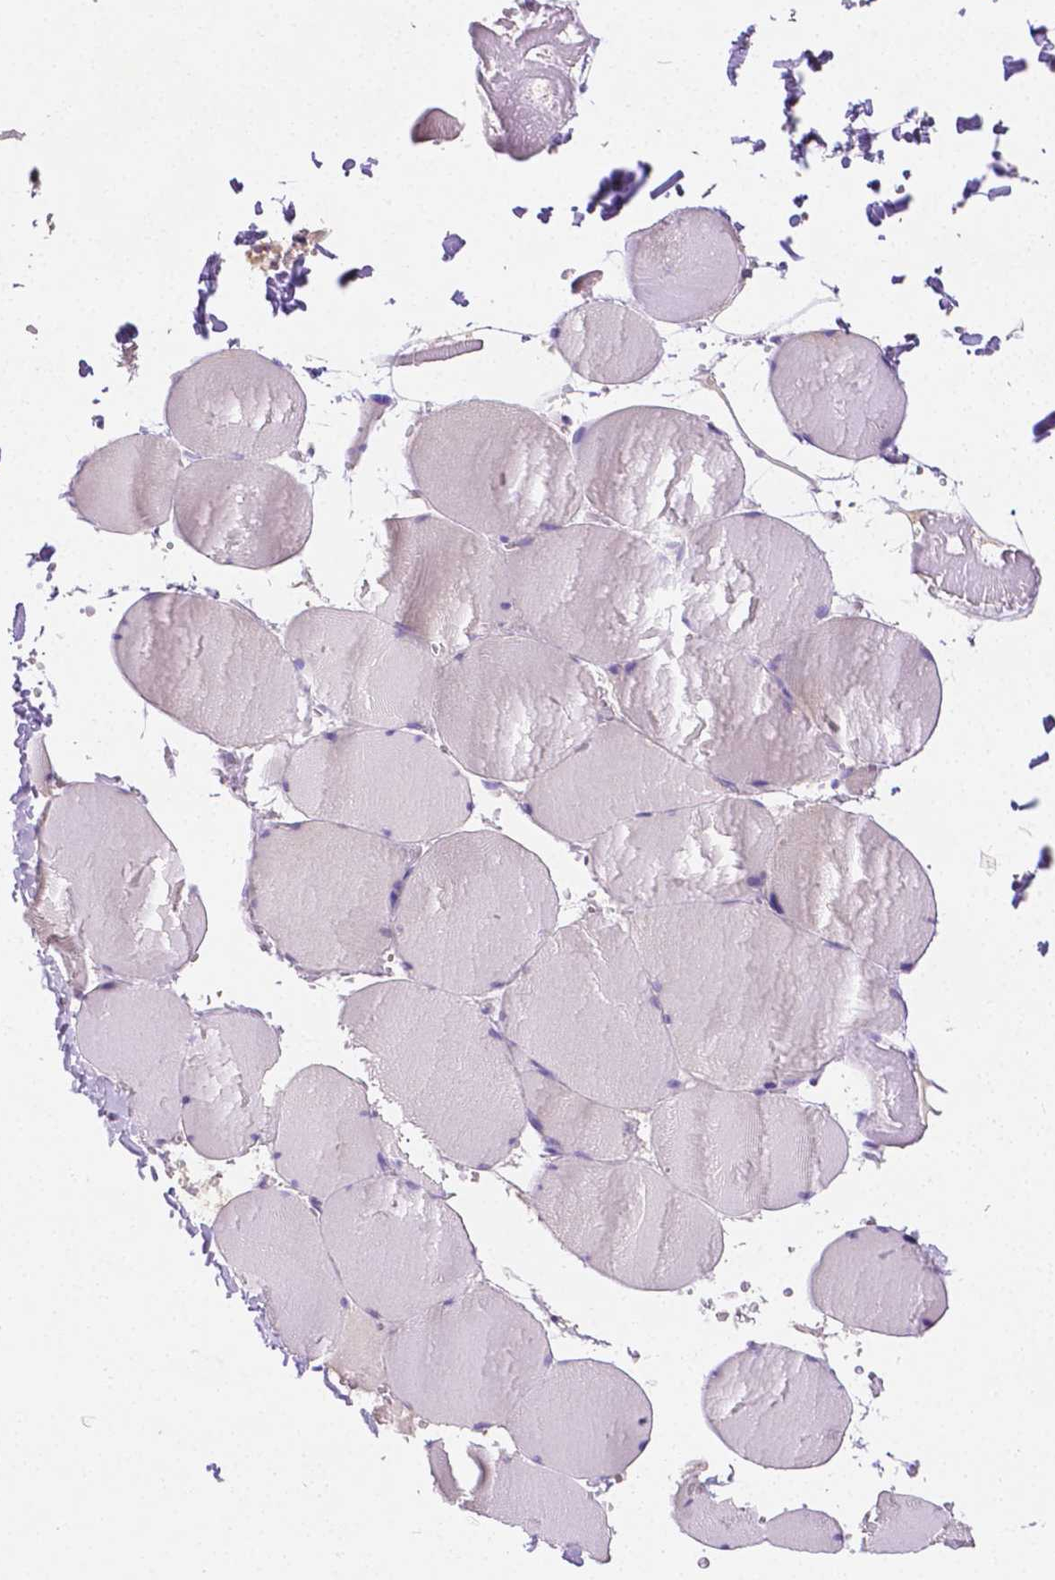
{"staining": {"intensity": "negative", "quantity": "none", "location": "none"}, "tissue": "skeletal muscle", "cell_type": "Myocytes", "image_type": "normal", "snomed": [{"axis": "morphology", "description": "Normal tissue, NOS"}, {"axis": "topography", "description": "Skeletal muscle"}, {"axis": "topography", "description": "Head-Neck"}], "caption": "This is an IHC image of normal human skeletal muscle. There is no expression in myocytes.", "gene": "NXPH2", "patient": {"sex": "male", "age": 66}}